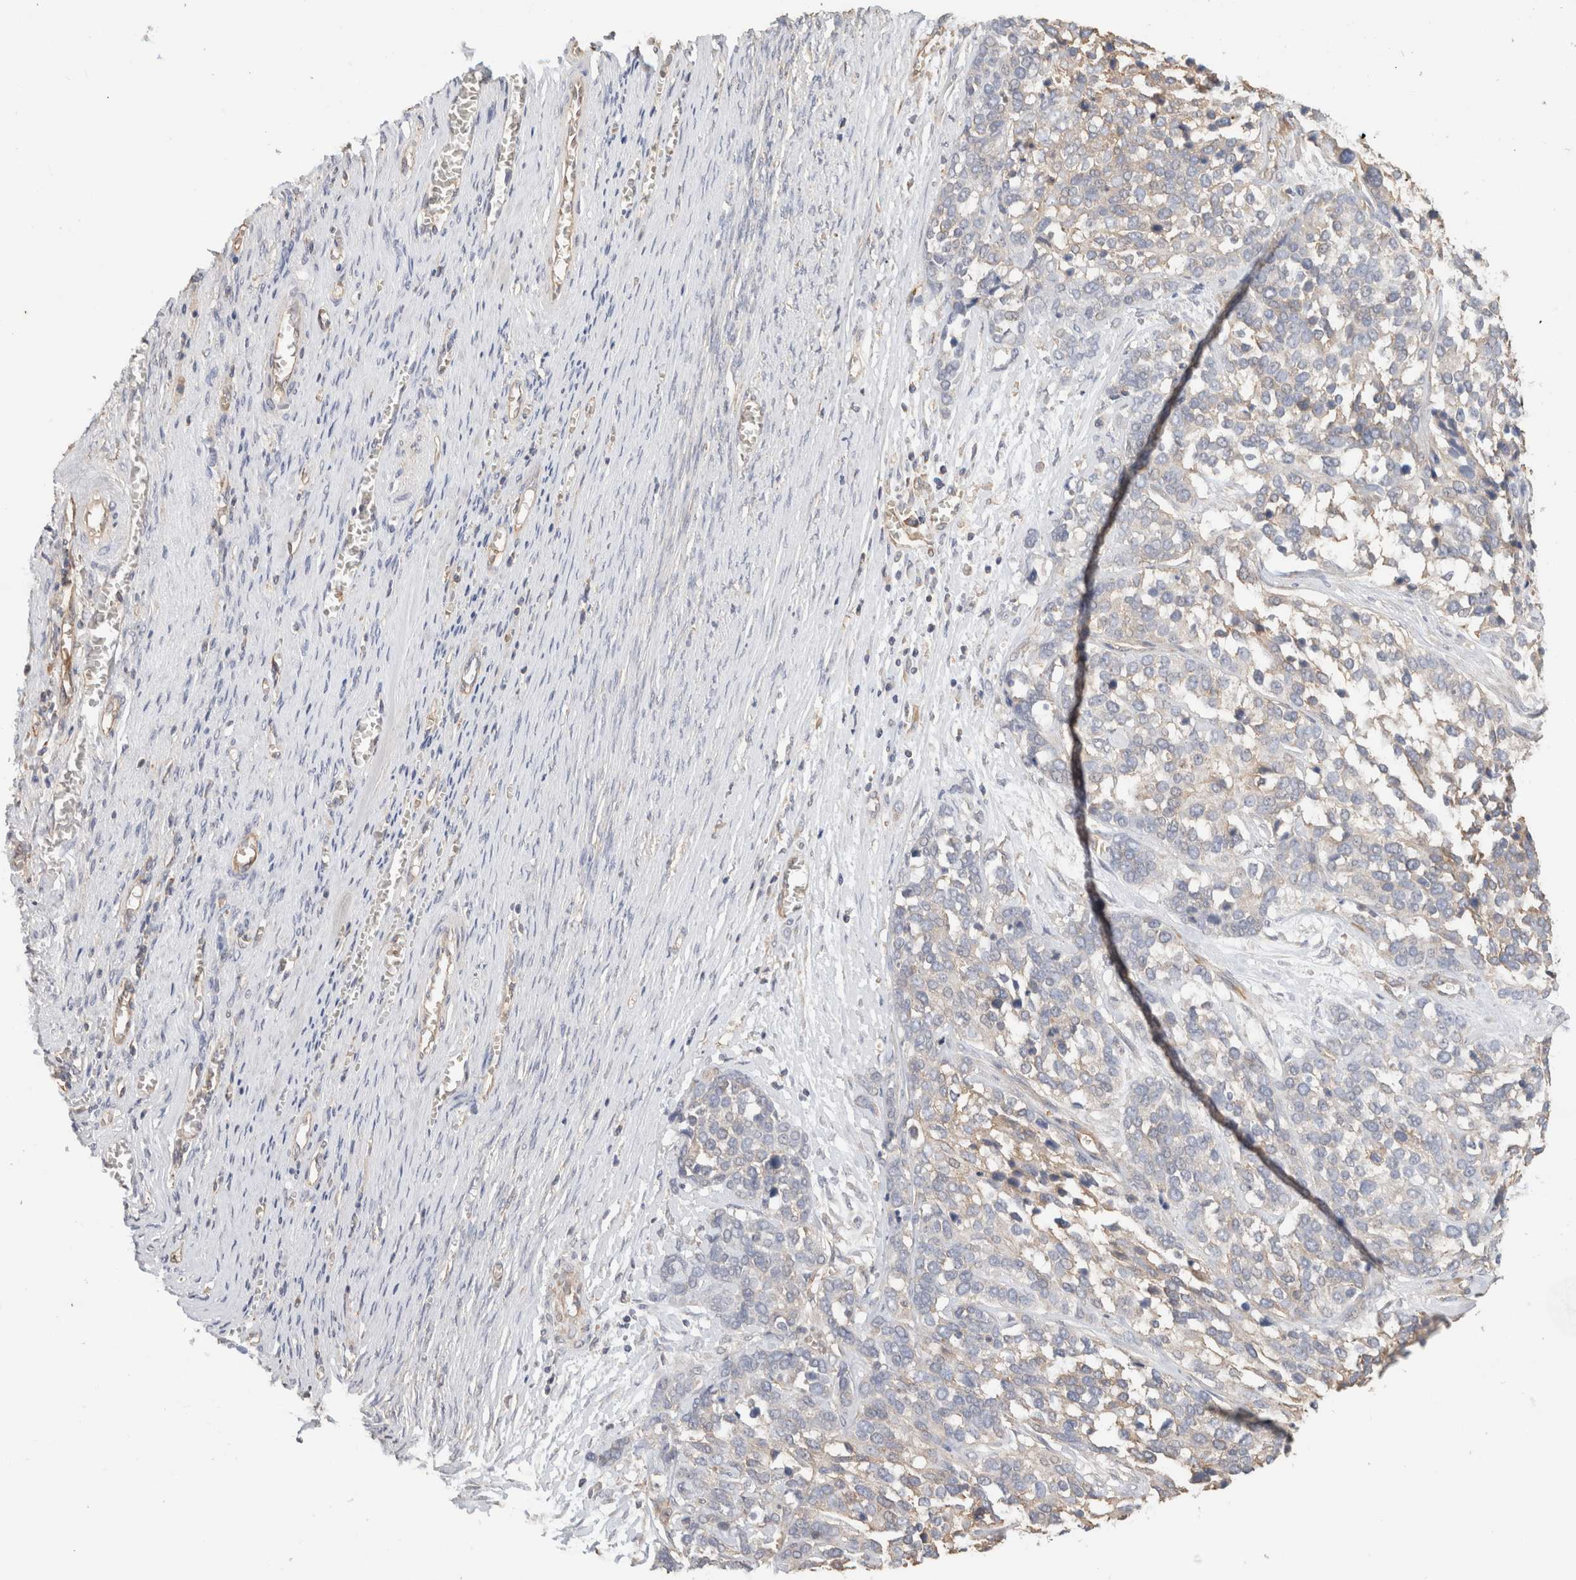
{"staining": {"intensity": "weak", "quantity": "<25%", "location": "cytoplasmic/membranous"}, "tissue": "ovarian cancer", "cell_type": "Tumor cells", "image_type": "cancer", "snomed": [{"axis": "morphology", "description": "Cystadenocarcinoma, serous, NOS"}, {"axis": "topography", "description": "Ovary"}], "caption": "Immunohistochemistry (IHC) of ovarian serous cystadenocarcinoma reveals no staining in tumor cells.", "gene": "CFAP418", "patient": {"sex": "female", "age": 44}}